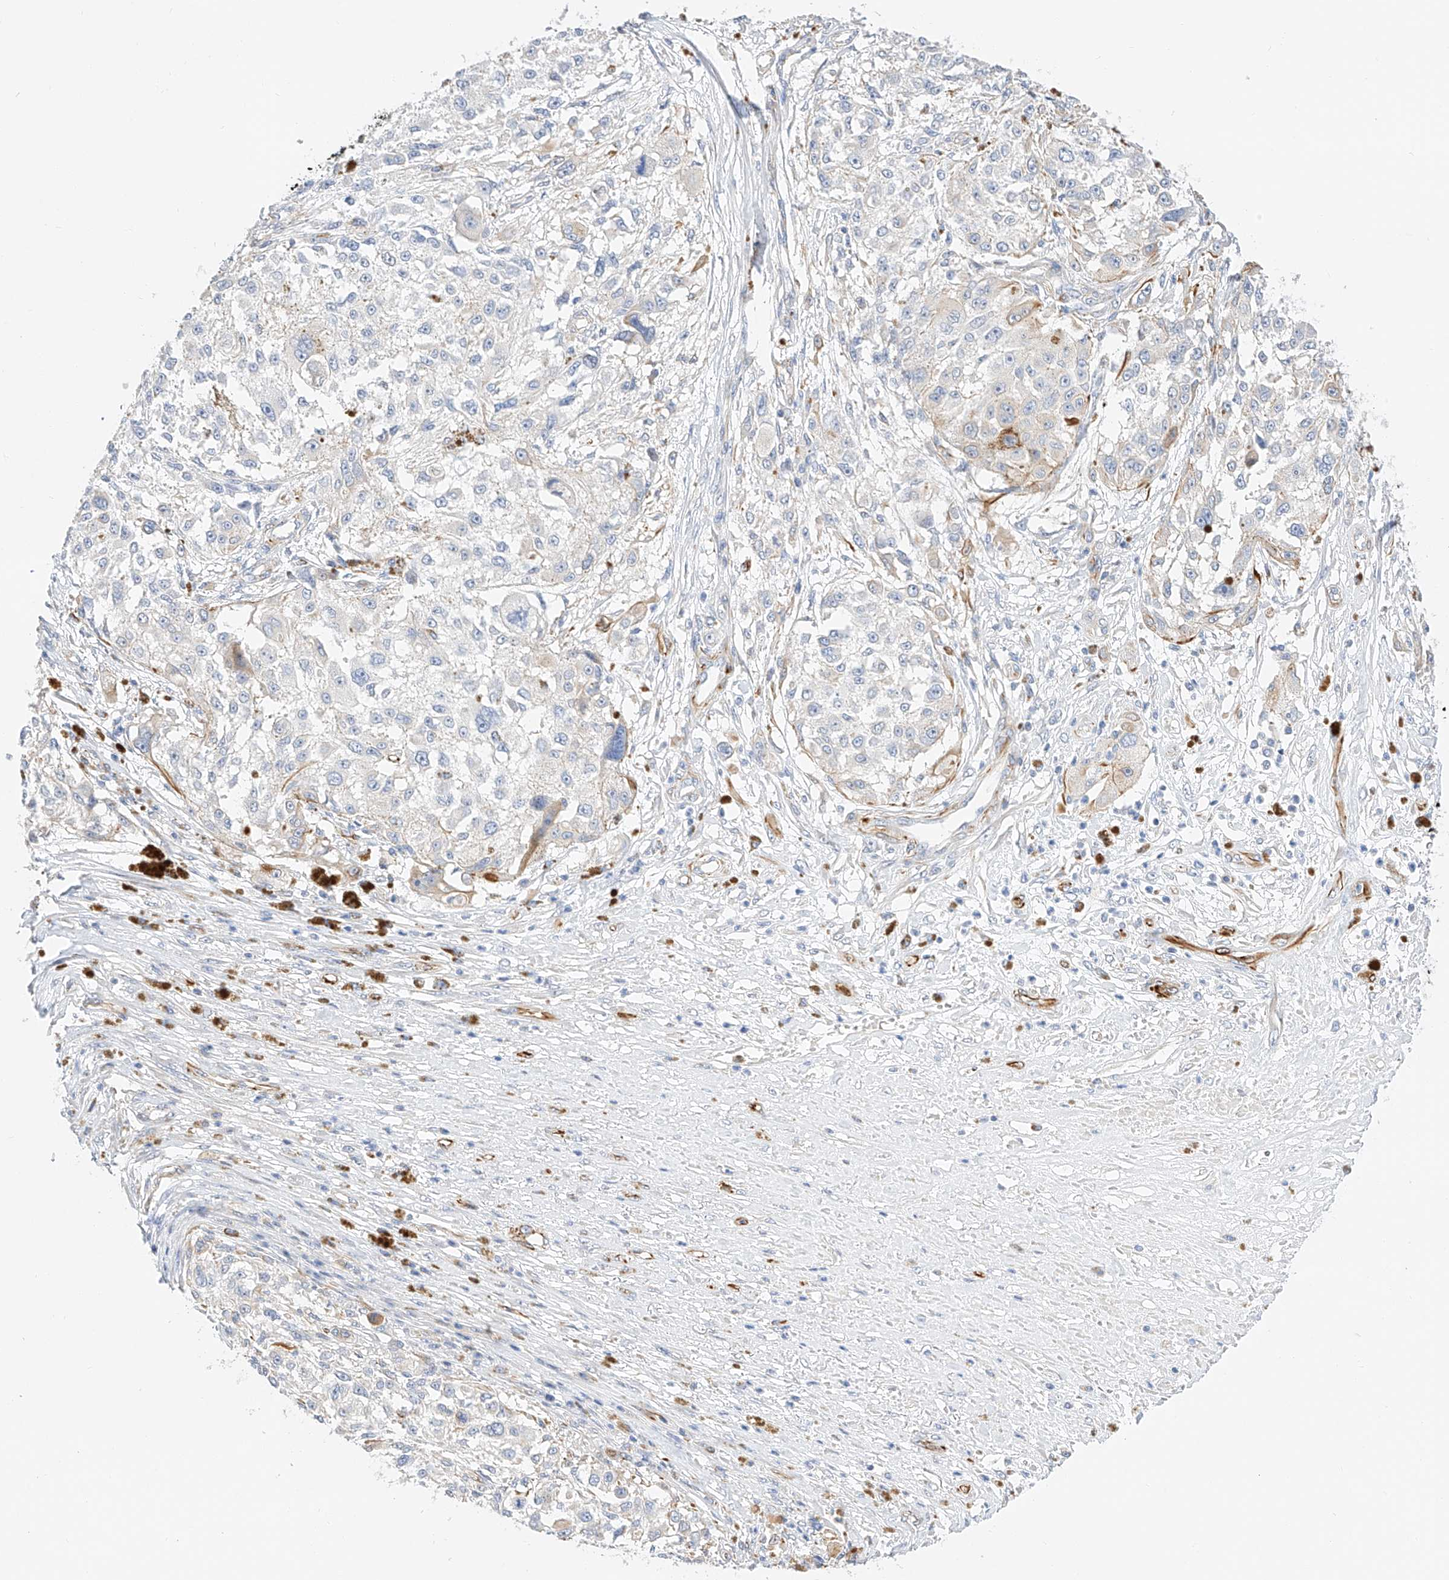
{"staining": {"intensity": "weak", "quantity": "<25%", "location": "cytoplasmic/membranous"}, "tissue": "melanoma", "cell_type": "Tumor cells", "image_type": "cancer", "snomed": [{"axis": "morphology", "description": "Necrosis, NOS"}, {"axis": "morphology", "description": "Malignant melanoma, NOS"}, {"axis": "topography", "description": "Skin"}], "caption": "DAB (3,3'-diaminobenzidine) immunohistochemical staining of human malignant melanoma shows no significant expression in tumor cells. (DAB (3,3'-diaminobenzidine) IHC visualized using brightfield microscopy, high magnification).", "gene": "CDCP2", "patient": {"sex": "female", "age": 87}}